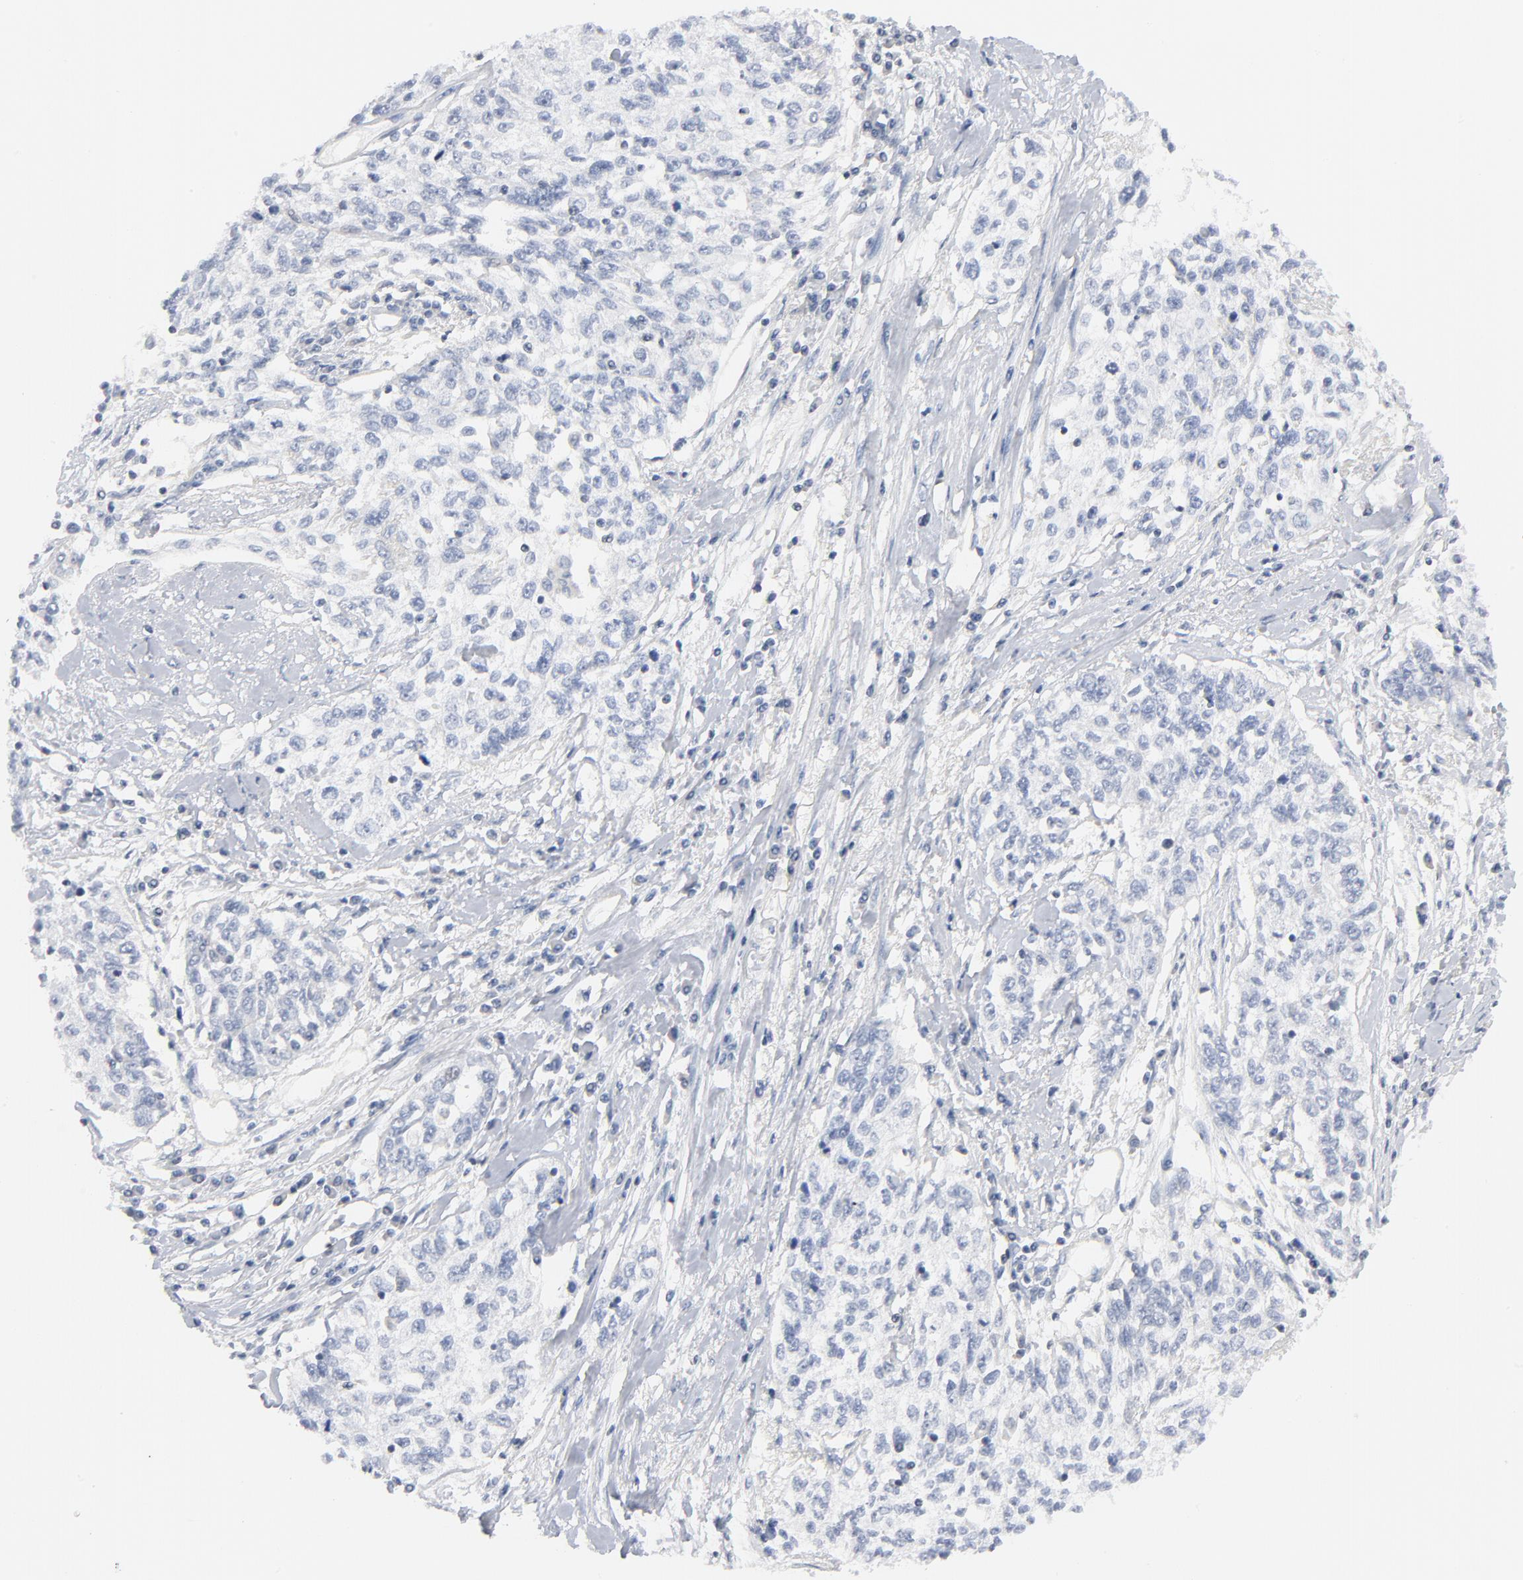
{"staining": {"intensity": "negative", "quantity": "none", "location": "none"}, "tissue": "cervical cancer", "cell_type": "Tumor cells", "image_type": "cancer", "snomed": [{"axis": "morphology", "description": "Squamous cell carcinoma, NOS"}, {"axis": "topography", "description": "Cervix"}], "caption": "DAB (3,3'-diaminobenzidine) immunohistochemical staining of cervical cancer displays no significant staining in tumor cells.", "gene": "PTK2B", "patient": {"sex": "female", "age": 57}}